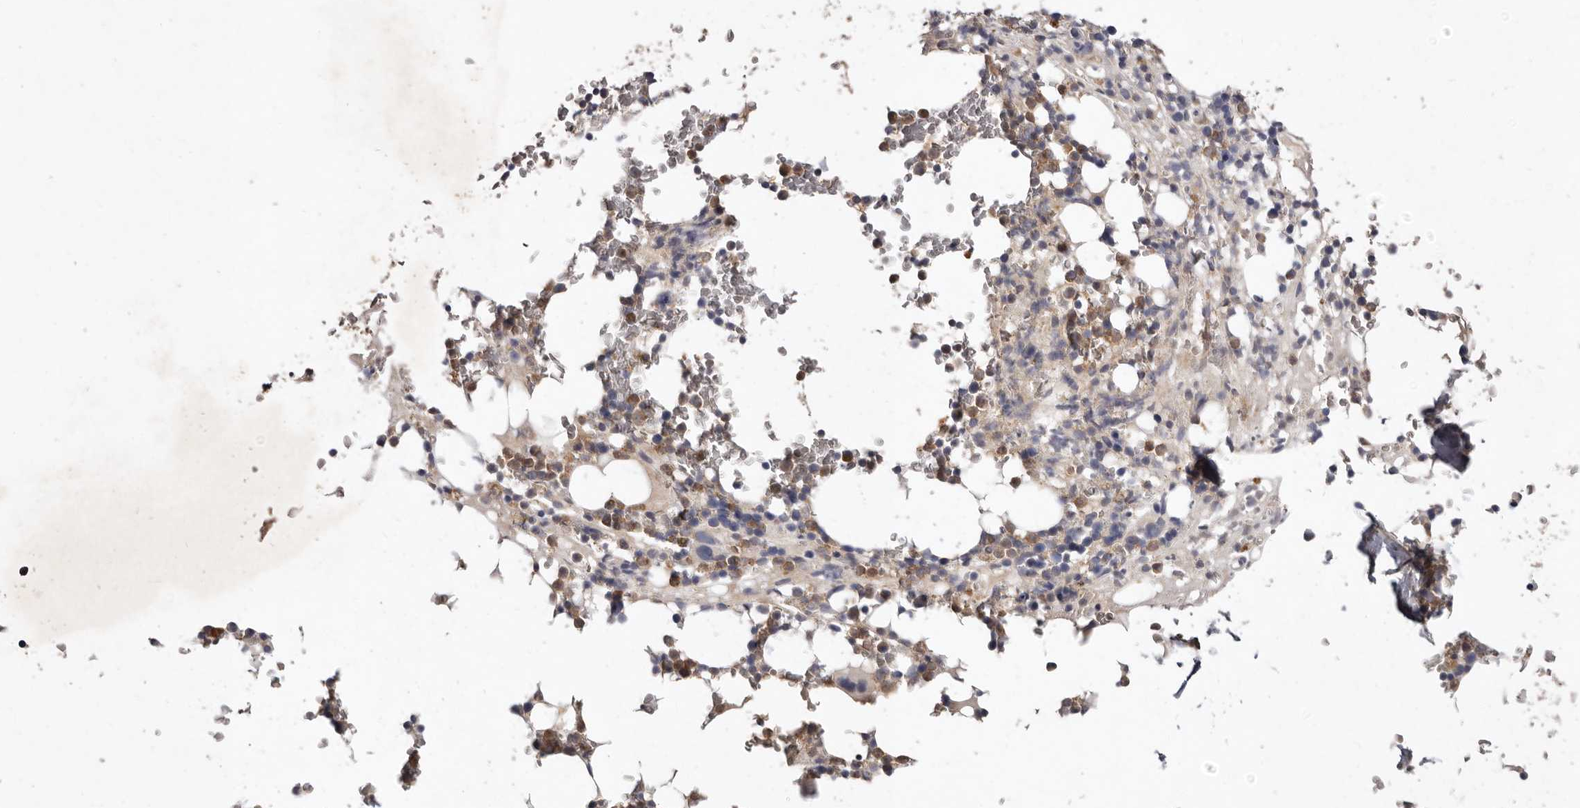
{"staining": {"intensity": "moderate", "quantity": "<25%", "location": "cytoplasmic/membranous"}, "tissue": "bone marrow", "cell_type": "Hematopoietic cells", "image_type": "normal", "snomed": [{"axis": "morphology", "description": "Normal tissue, NOS"}, {"axis": "topography", "description": "Bone marrow"}], "caption": "Hematopoietic cells exhibit moderate cytoplasmic/membranous expression in approximately <25% of cells in unremarkable bone marrow. Immunohistochemistry stains the protein in brown and the nuclei are stained blue.", "gene": "EDEM1", "patient": {"sex": "male", "age": 58}}